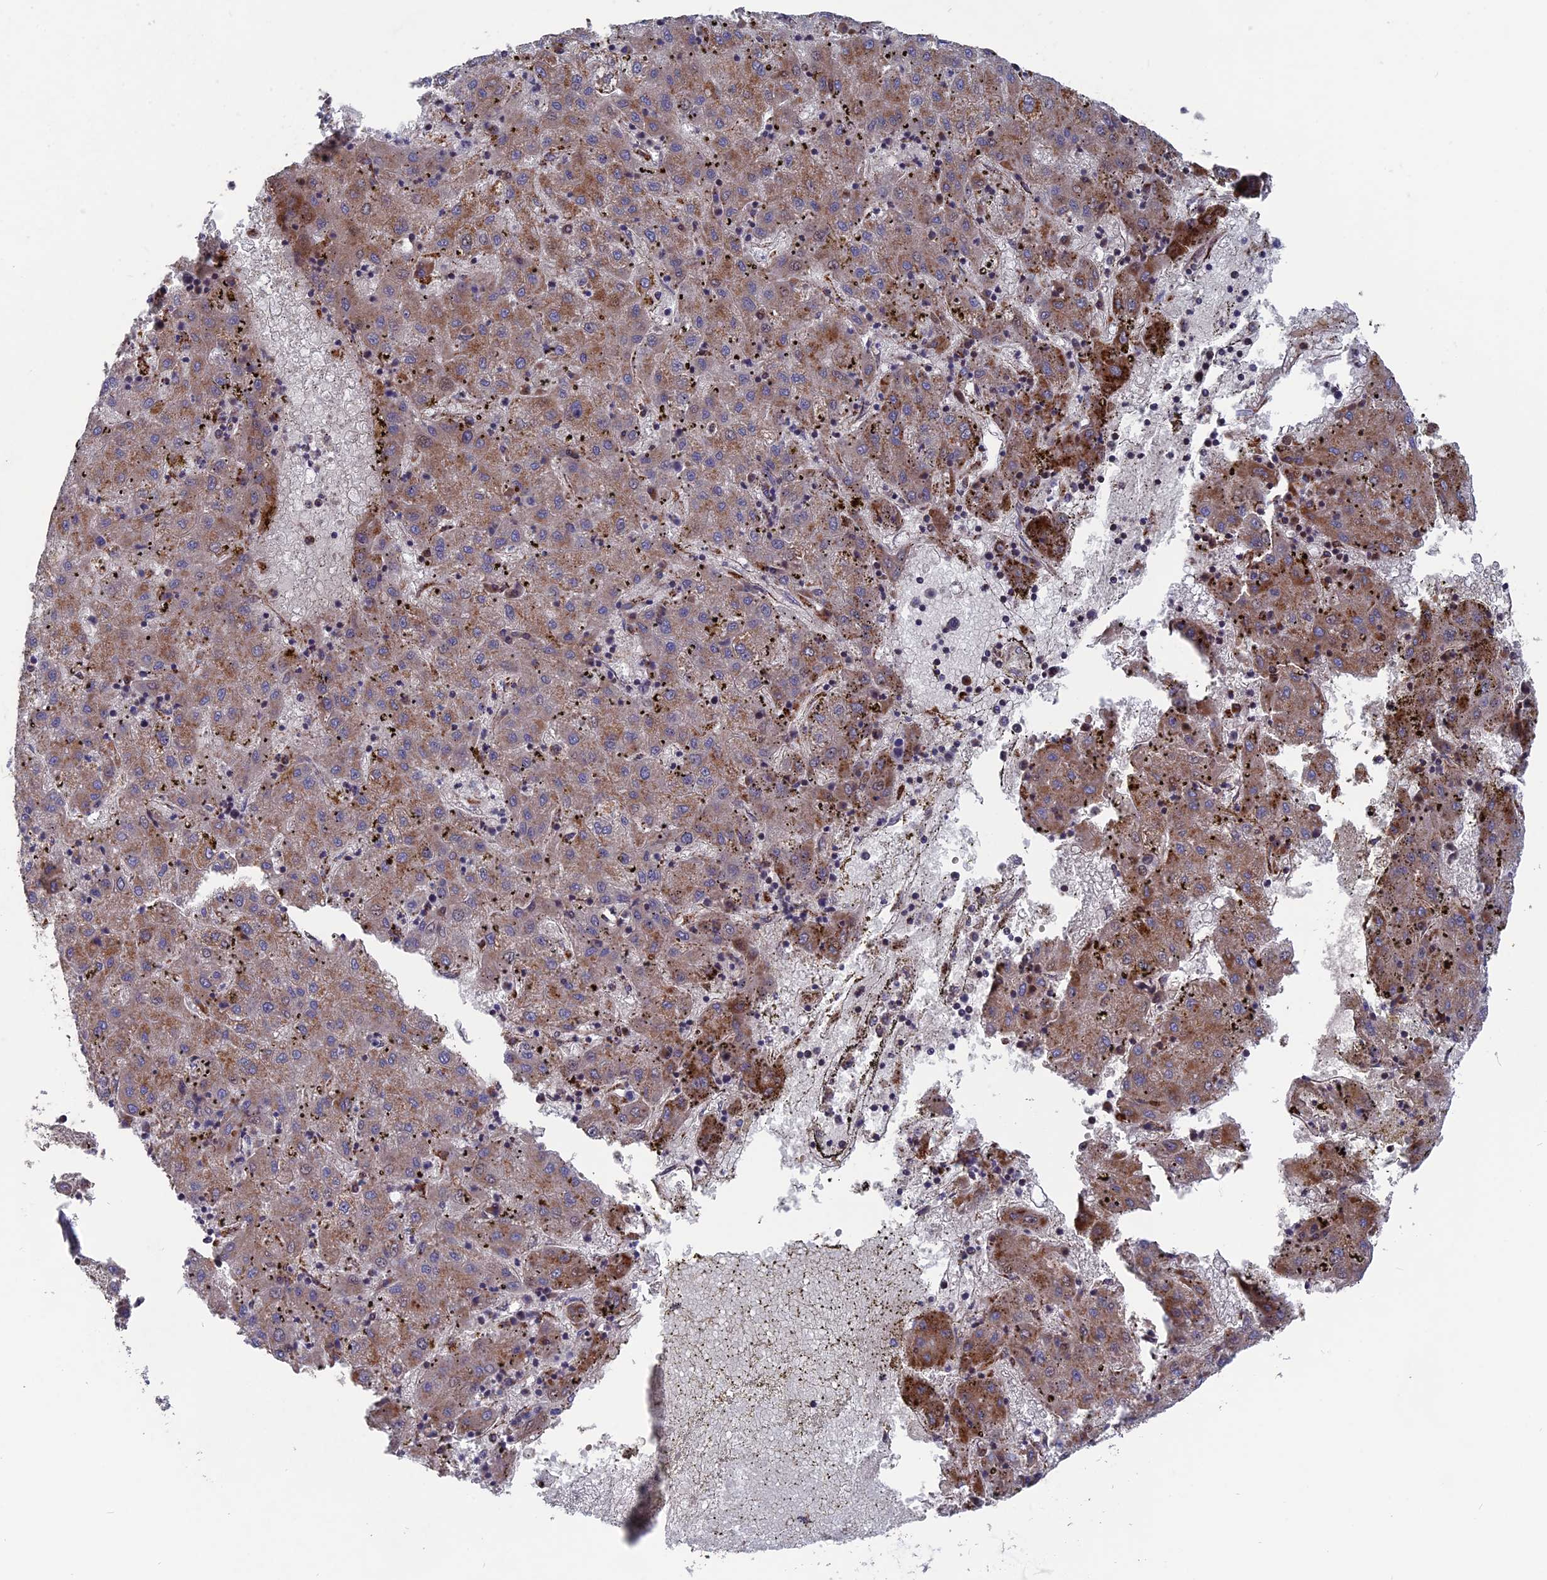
{"staining": {"intensity": "moderate", "quantity": ">75%", "location": "cytoplasmic/membranous"}, "tissue": "liver cancer", "cell_type": "Tumor cells", "image_type": "cancer", "snomed": [{"axis": "morphology", "description": "Carcinoma, Hepatocellular, NOS"}, {"axis": "topography", "description": "Liver"}], "caption": "A brown stain labels moderate cytoplasmic/membranous positivity of a protein in liver cancer (hepatocellular carcinoma) tumor cells.", "gene": "TGFA", "patient": {"sex": "male", "age": 72}}